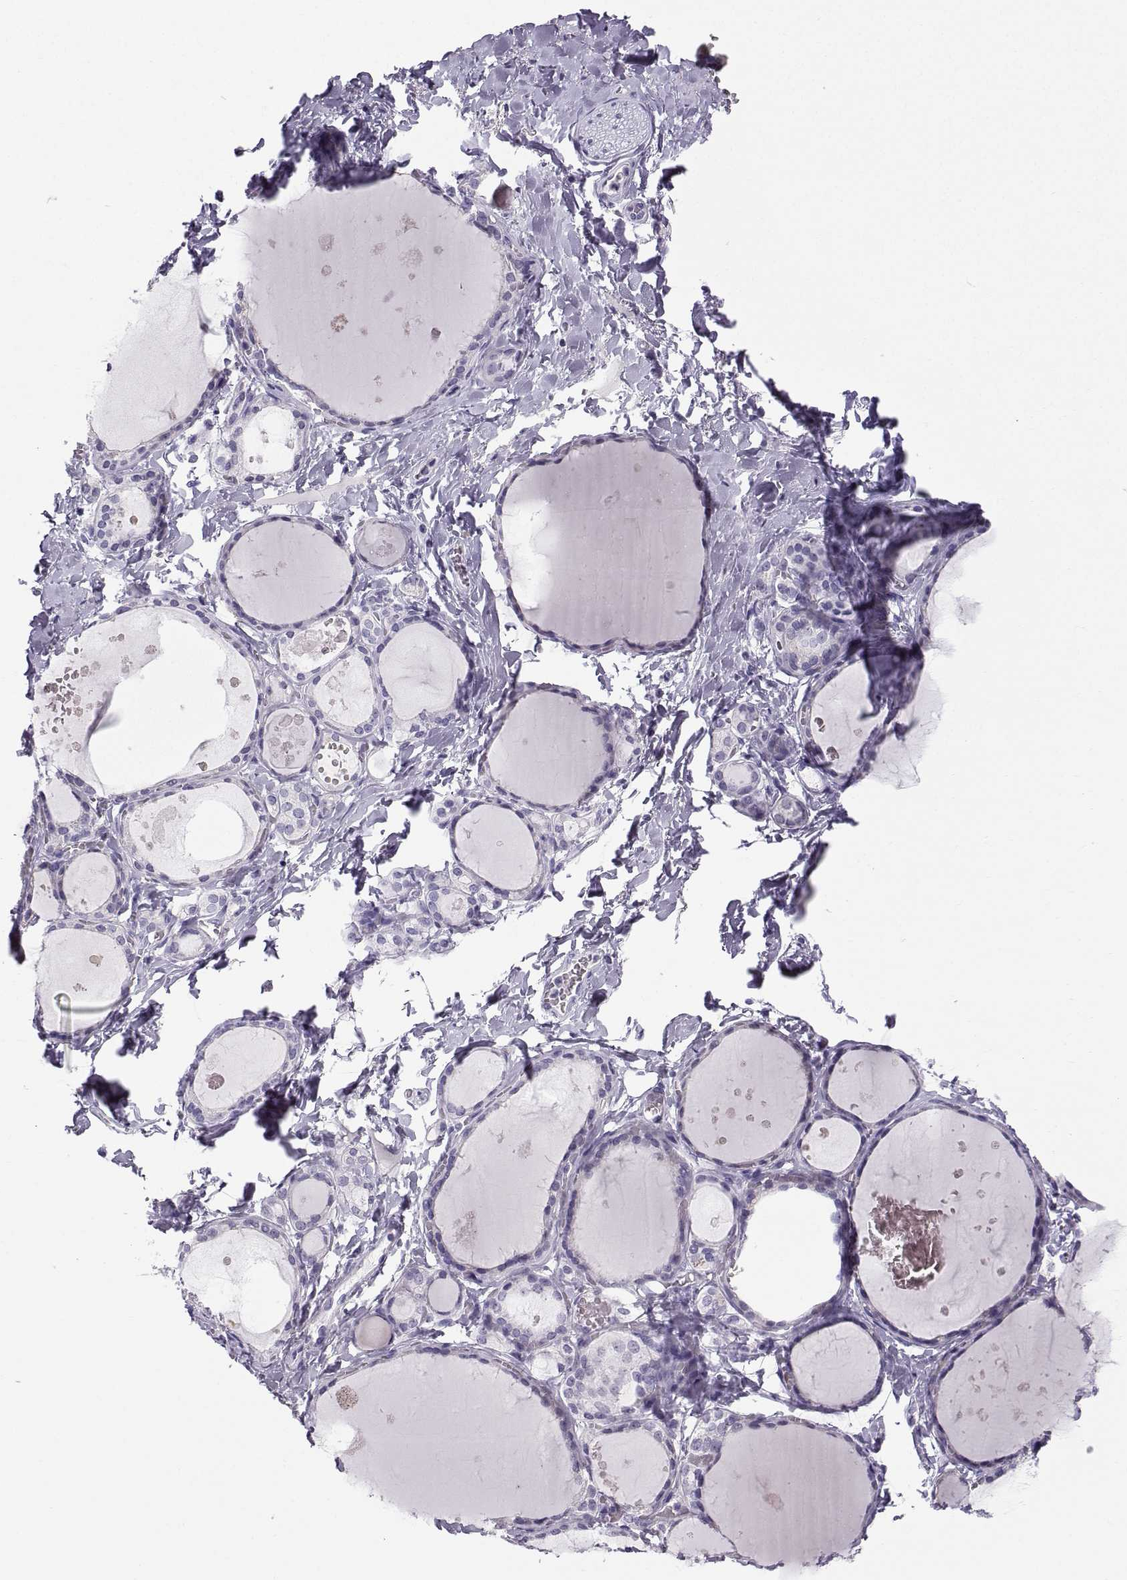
{"staining": {"intensity": "negative", "quantity": "none", "location": "none"}, "tissue": "thyroid gland", "cell_type": "Glandular cells", "image_type": "normal", "snomed": [{"axis": "morphology", "description": "Normal tissue, NOS"}, {"axis": "topography", "description": "Thyroid gland"}], "caption": "The immunohistochemistry photomicrograph has no significant staining in glandular cells of thyroid gland. Nuclei are stained in blue.", "gene": "ZBTB8B", "patient": {"sex": "female", "age": 56}}